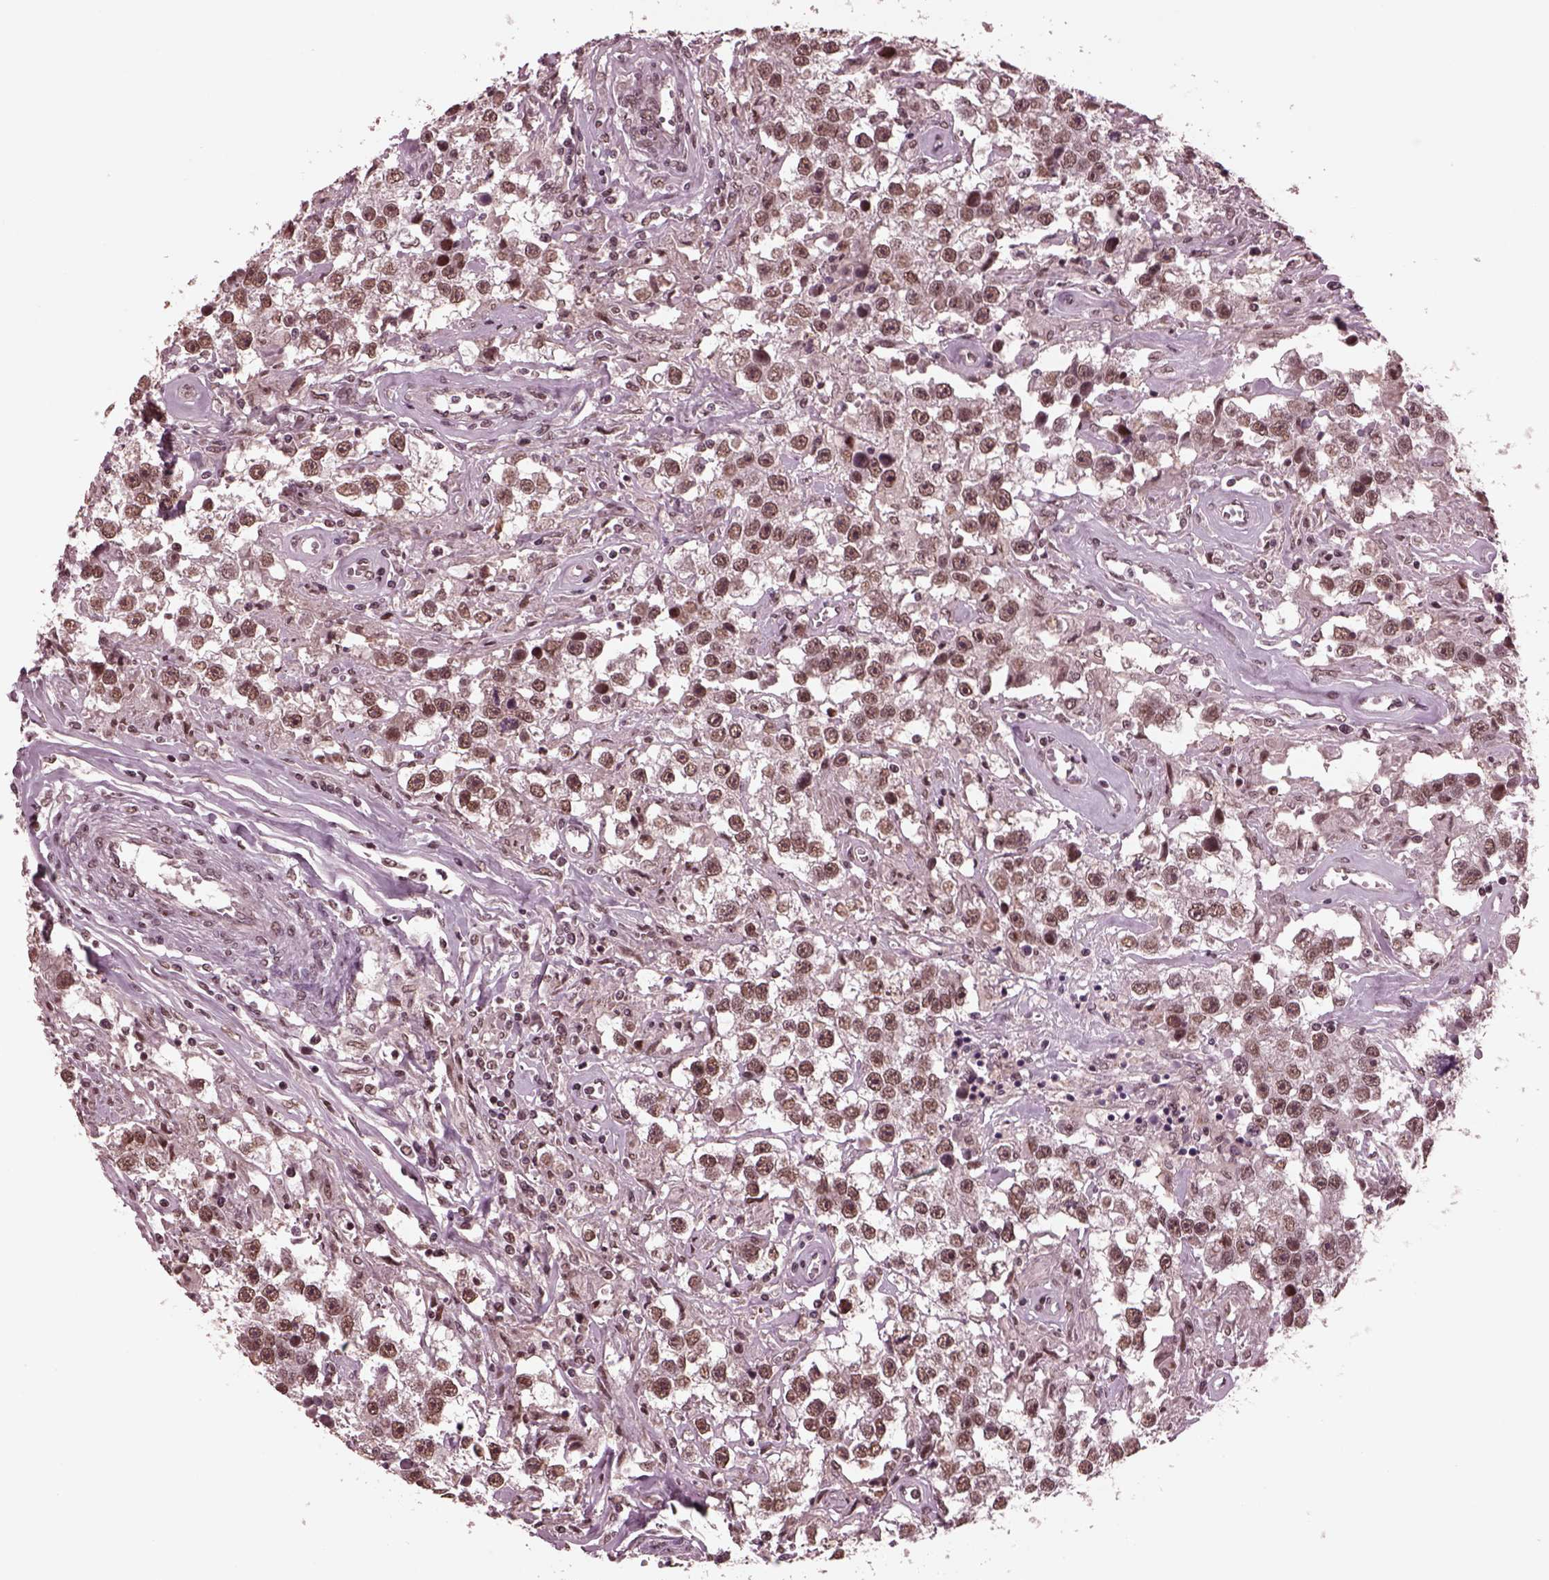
{"staining": {"intensity": "moderate", "quantity": ">75%", "location": "nuclear"}, "tissue": "testis cancer", "cell_type": "Tumor cells", "image_type": "cancer", "snomed": [{"axis": "morphology", "description": "Seminoma, NOS"}, {"axis": "topography", "description": "Testis"}], "caption": "Protein expression analysis of testis cancer demonstrates moderate nuclear expression in about >75% of tumor cells.", "gene": "NAP1L5", "patient": {"sex": "male", "age": 43}}